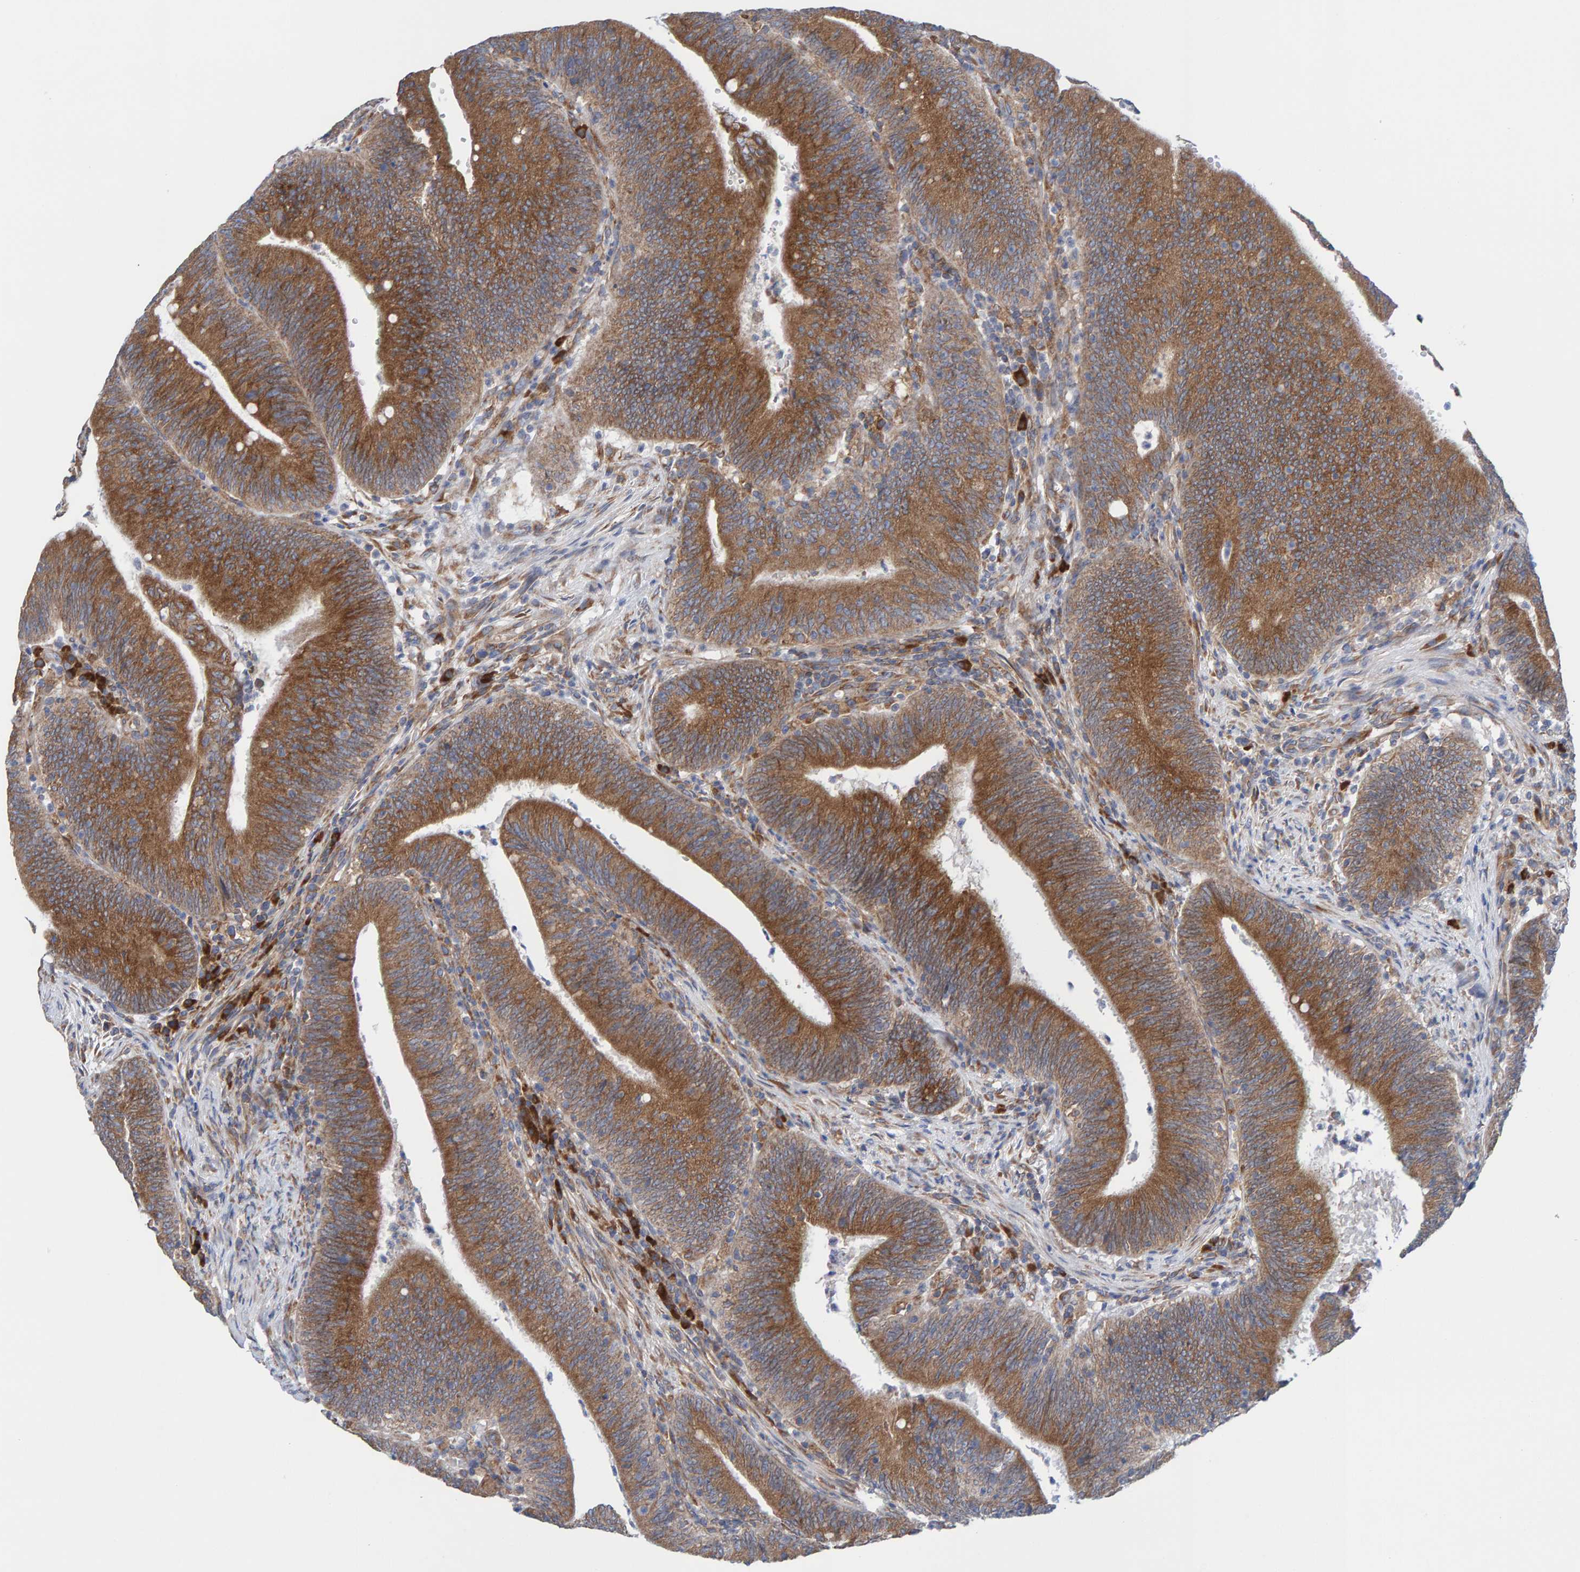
{"staining": {"intensity": "moderate", "quantity": ">75%", "location": "cytoplasmic/membranous"}, "tissue": "colorectal cancer", "cell_type": "Tumor cells", "image_type": "cancer", "snomed": [{"axis": "morphology", "description": "Normal tissue, NOS"}, {"axis": "morphology", "description": "Adenocarcinoma, NOS"}, {"axis": "topography", "description": "Rectum"}], "caption": "Immunohistochemistry histopathology image of colorectal cancer stained for a protein (brown), which demonstrates medium levels of moderate cytoplasmic/membranous staining in about >75% of tumor cells.", "gene": "CDK5RAP3", "patient": {"sex": "female", "age": 66}}